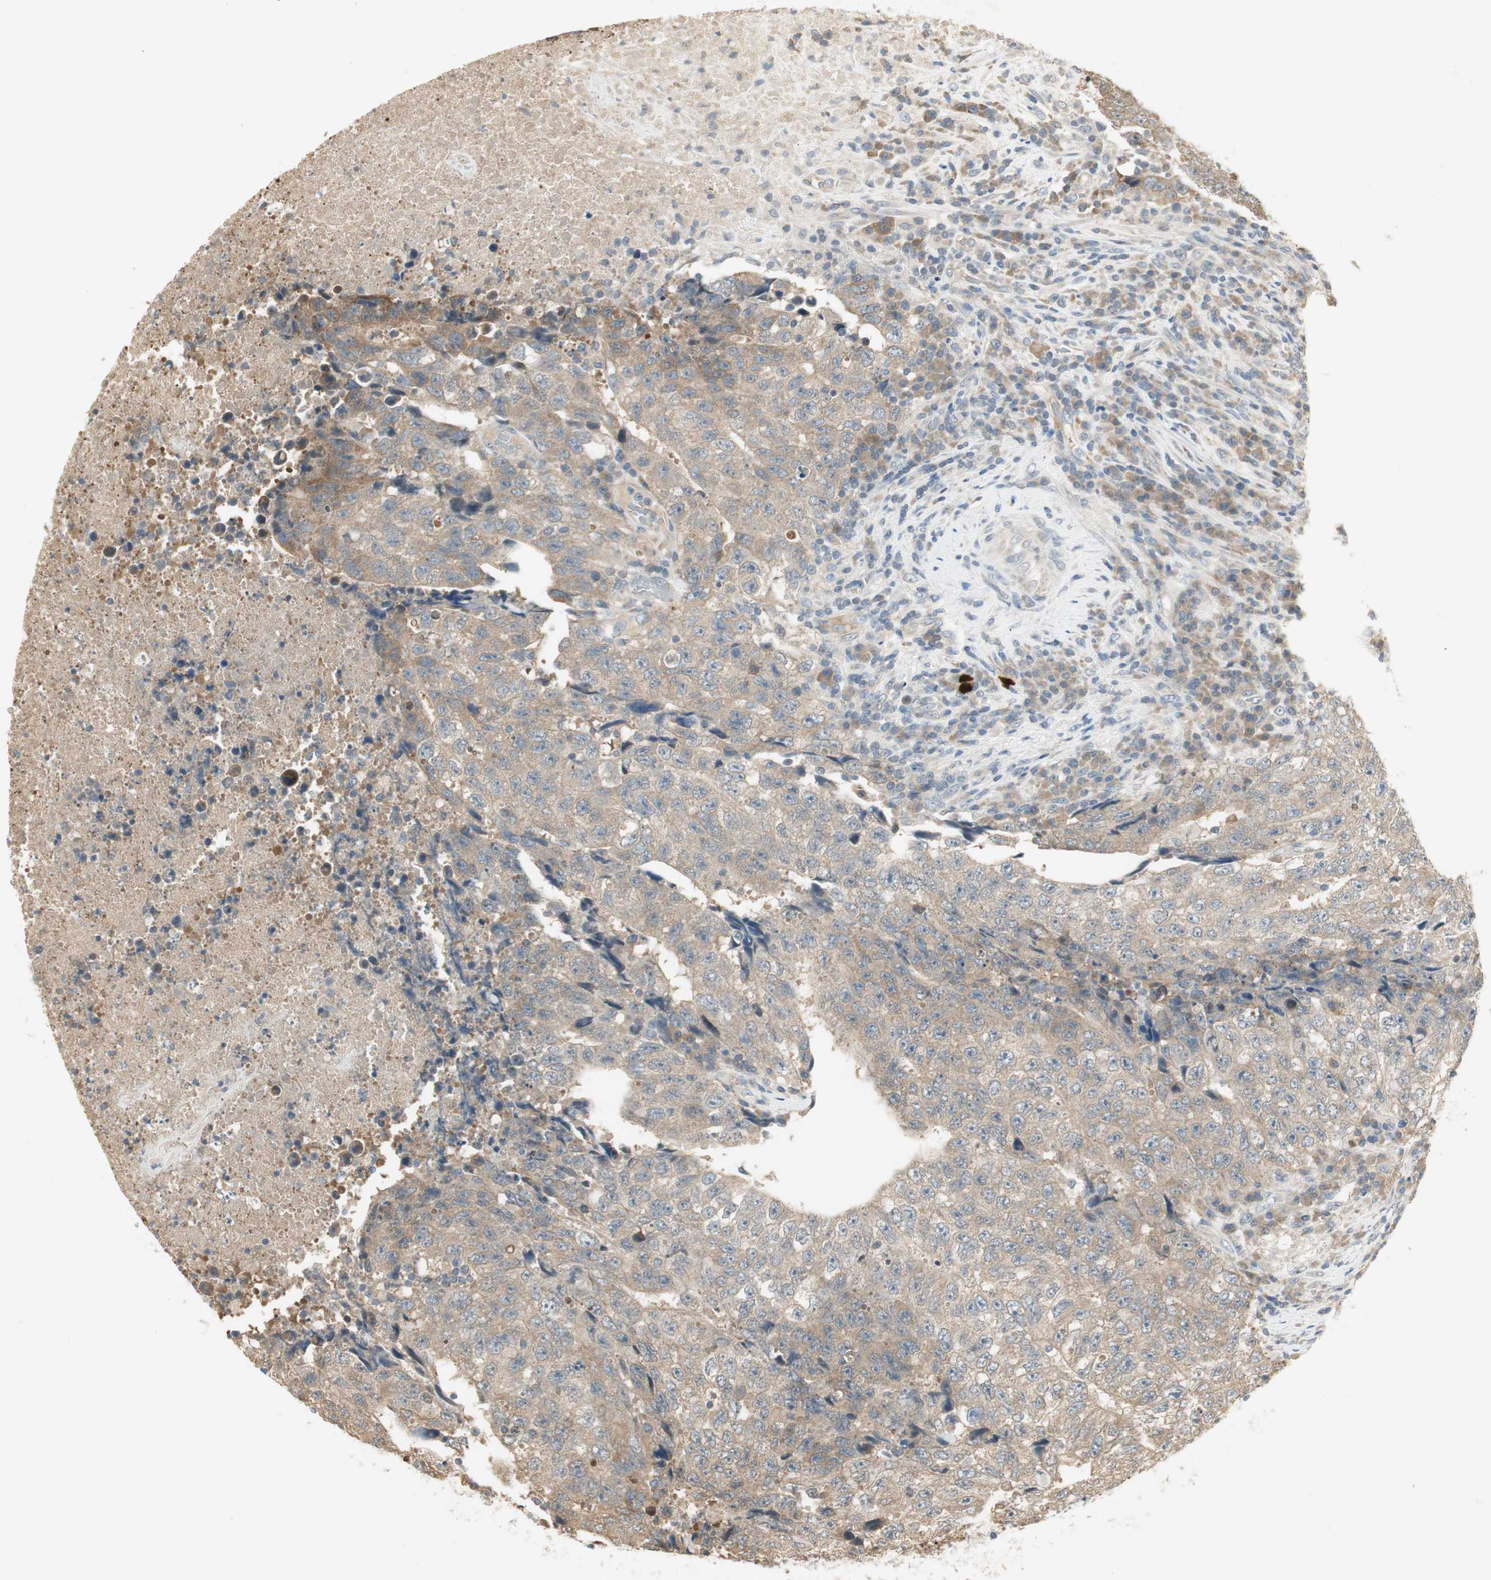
{"staining": {"intensity": "moderate", "quantity": ">75%", "location": "cytoplasmic/membranous"}, "tissue": "testis cancer", "cell_type": "Tumor cells", "image_type": "cancer", "snomed": [{"axis": "morphology", "description": "Necrosis, NOS"}, {"axis": "morphology", "description": "Carcinoma, Embryonal, NOS"}, {"axis": "topography", "description": "Testis"}], "caption": "Immunohistochemical staining of testis embryonal carcinoma shows medium levels of moderate cytoplasmic/membranous positivity in about >75% of tumor cells.", "gene": "USP2", "patient": {"sex": "male", "age": 19}}